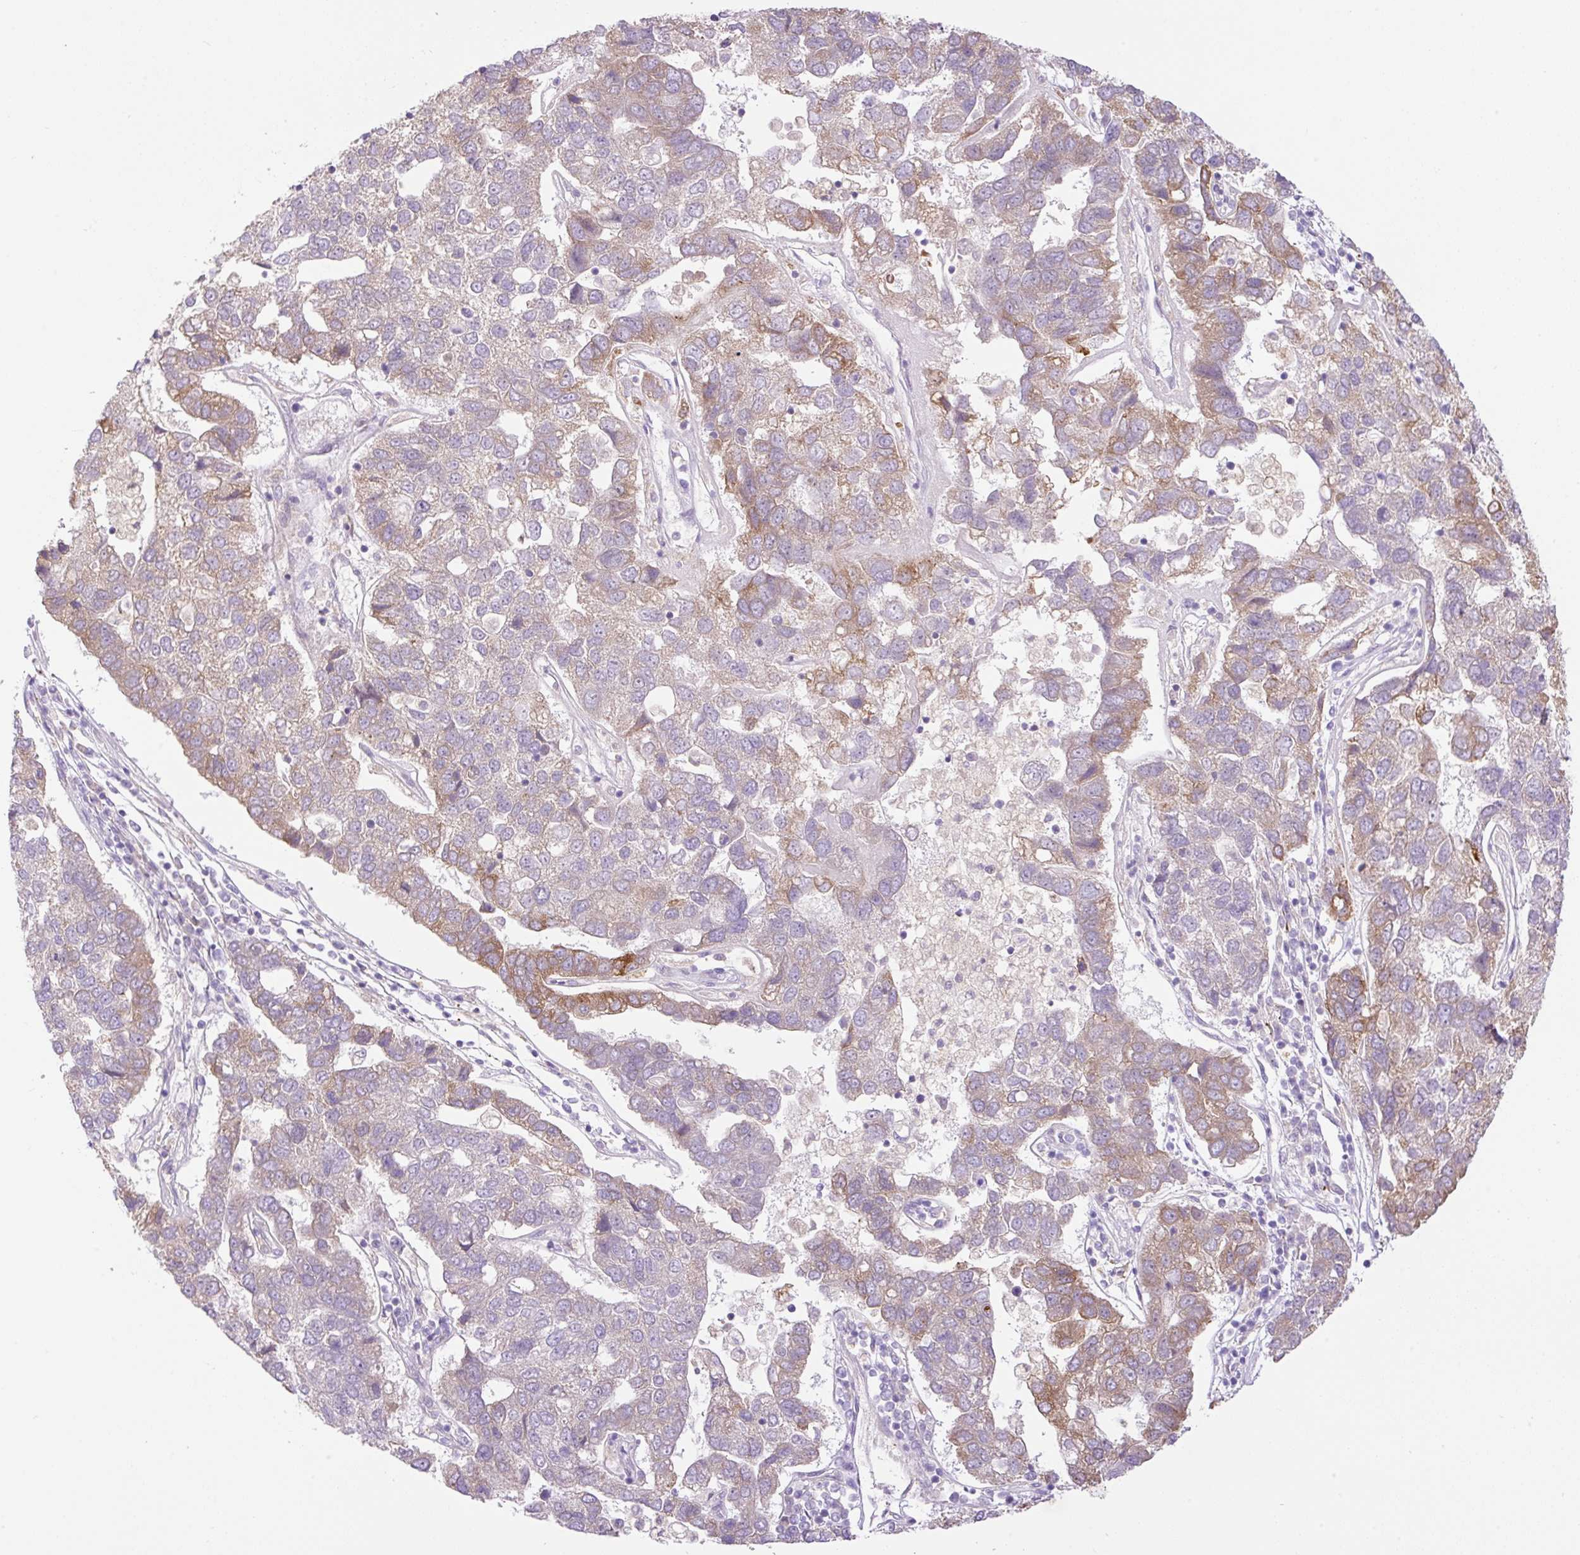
{"staining": {"intensity": "moderate", "quantity": "25%-75%", "location": "cytoplasmic/membranous"}, "tissue": "pancreatic cancer", "cell_type": "Tumor cells", "image_type": "cancer", "snomed": [{"axis": "morphology", "description": "Adenocarcinoma, NOS"}, {"axis": "topography", "description": "Pancreas"}], "caption": "Immunohistochemical staining of adenocarcinoma (pancreatic) shows medium levels of moderate cytoplasmic/membranous protein positivity in about 25%-75% of tumor cells.", "gene": "POFUT1", "patient": {"sex": "female", "age": 61}}